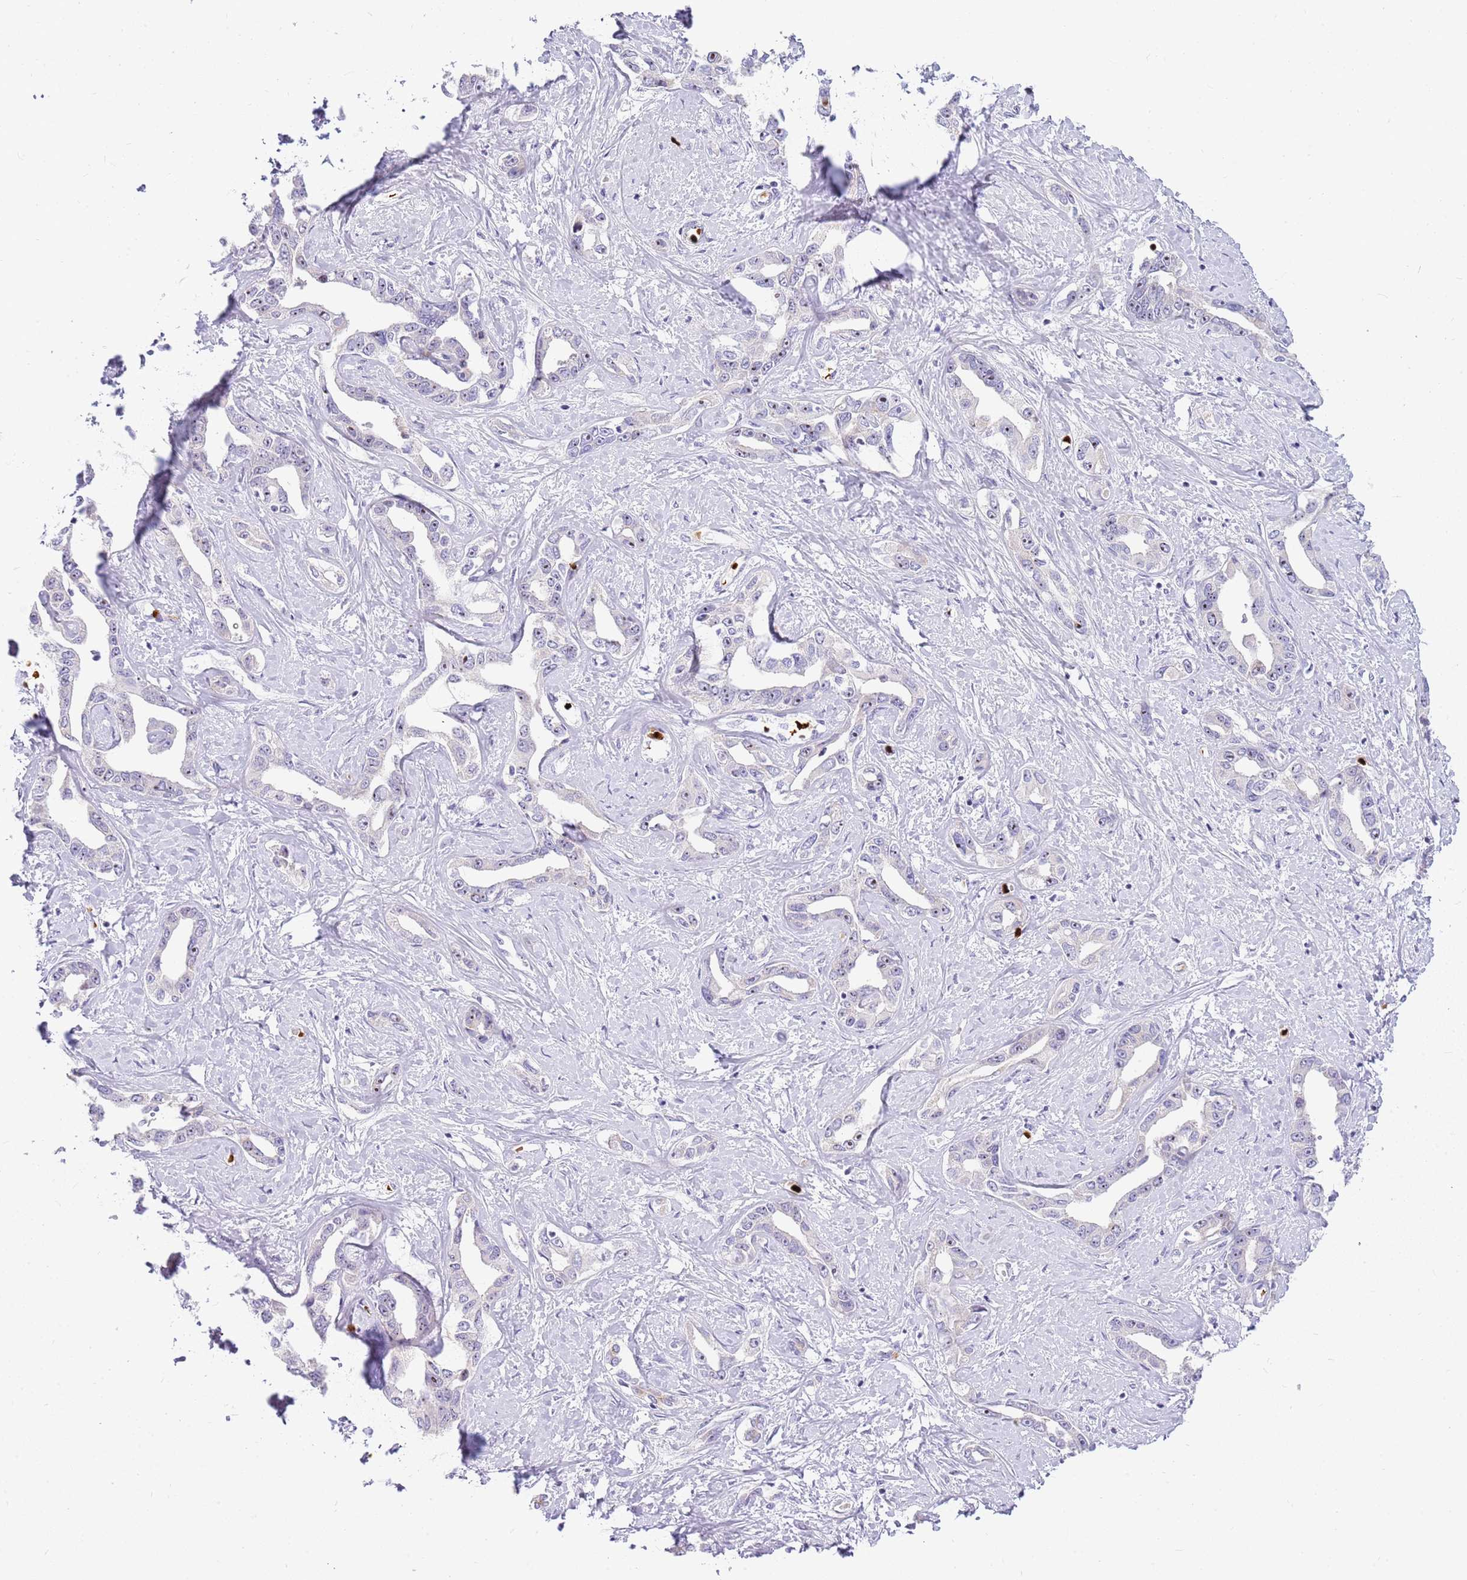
{"staining": {"intensity": "negative", "quantity": "none", "location": "none"}, "tissue": "liver cancer", "cell_type": "Tumor cells", "image_type": "cancer", "snomed": [{"axis": "morphology", "description": "Cholangiocarcinoma"}, {"axis": "topography", "description": "Liver"}], "caption": "Immunohistochemical staining of human cholangiocarcinoma (liver) exhibits no significant positivity in tumor cells.", "gene": "DNAJA3", "patient": {"sex": "male", "age": 59}}